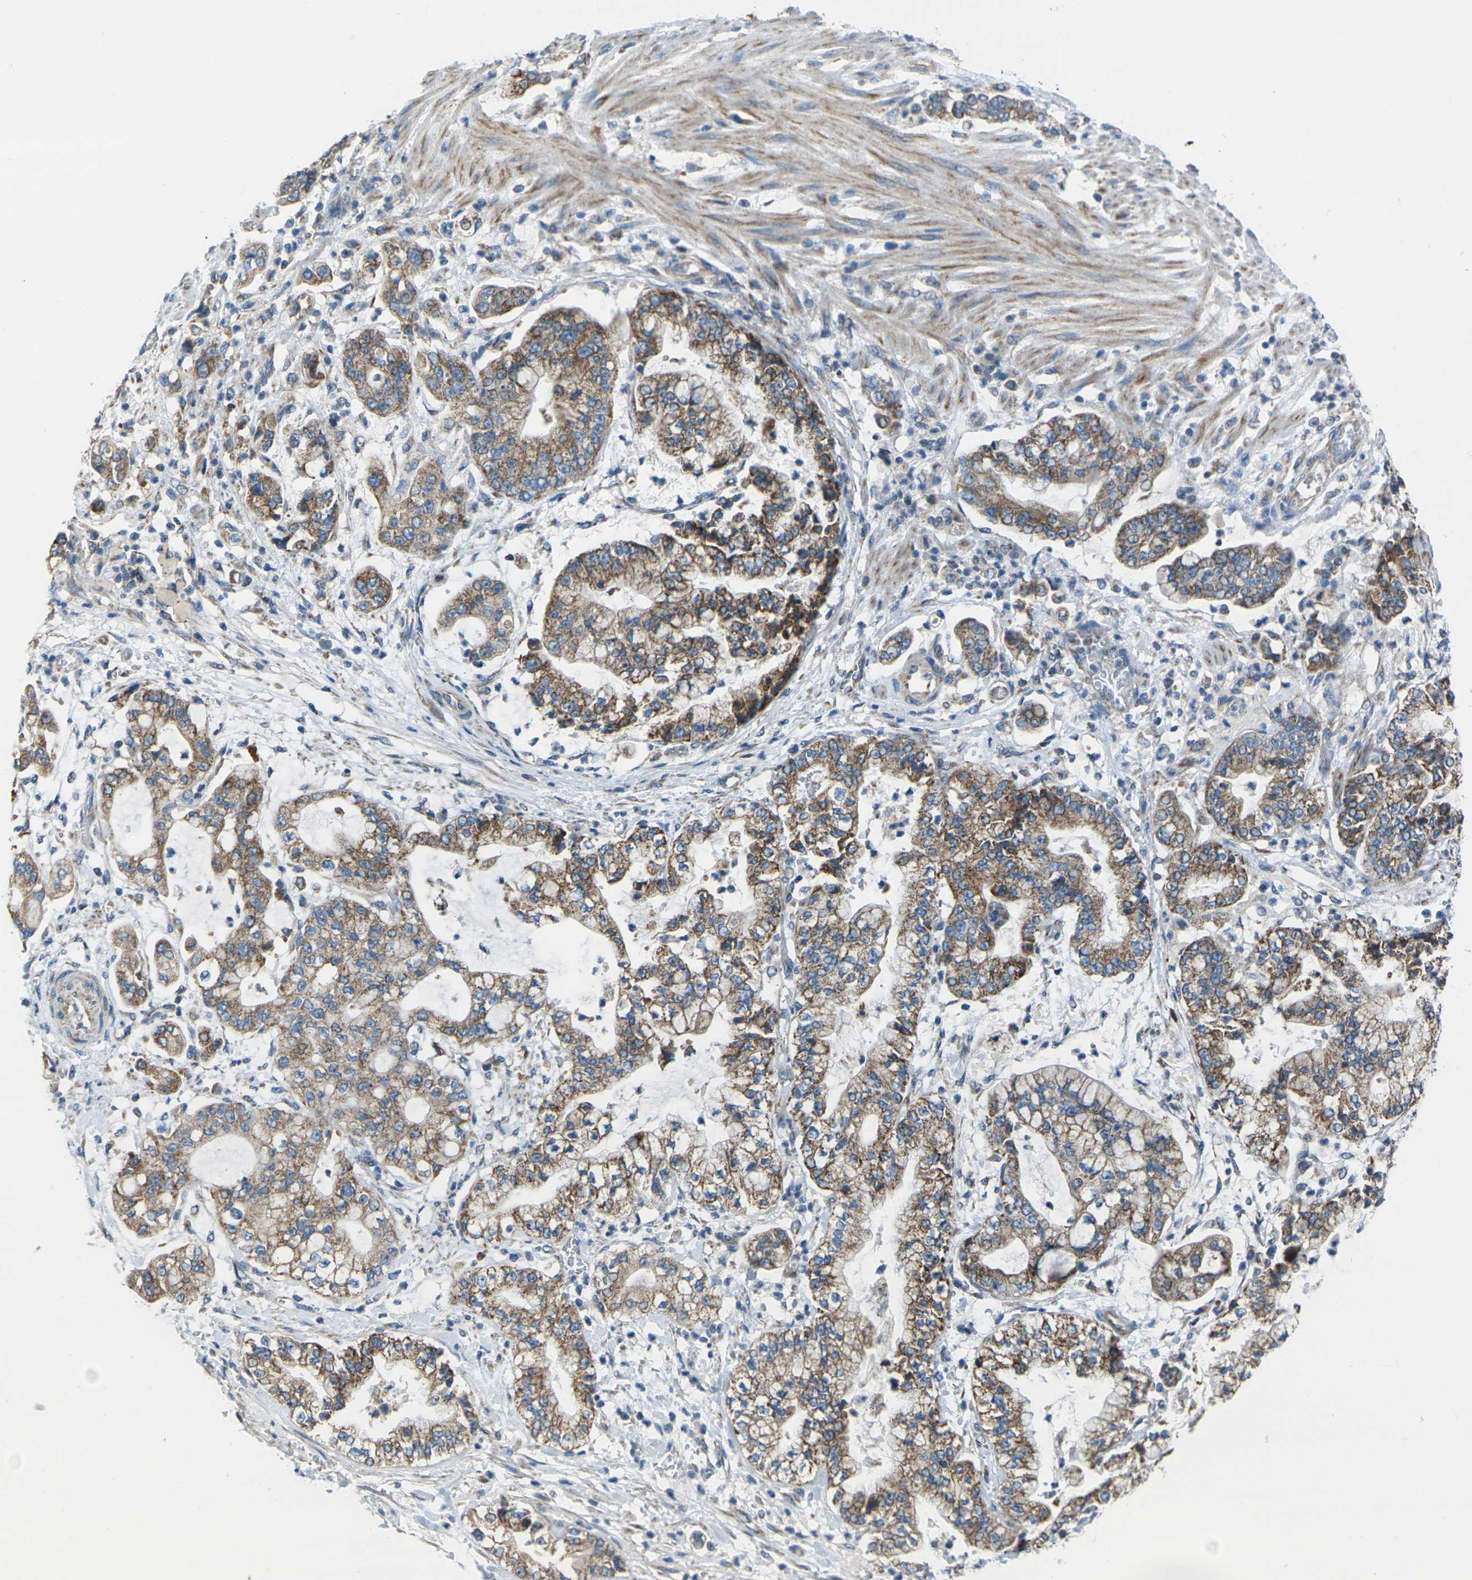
{"staining": {"intensity": "moderate", "quantity": "25%-75%", "location": "cytoplasmic/membranous"}, "tissue": "stomach cancer", "cell_type": "Tumor cells", "image_type": "cancer", "snomed": [{"axis": "morphology", "description": "Adenocarcinoma, NOS"}, {"axis": "topography", "description": "Stomach"}], "caption": "The histopathology image shows staining of adenocarcinoma (stomach), revealing moderate cytoplasmic/membranous protein expression (brown color) within tumor cells. (IHC, brightfield microscopy, high magnification).", "gene": "TMEM120B", "patient": {"sex": "male", "age": 76}}